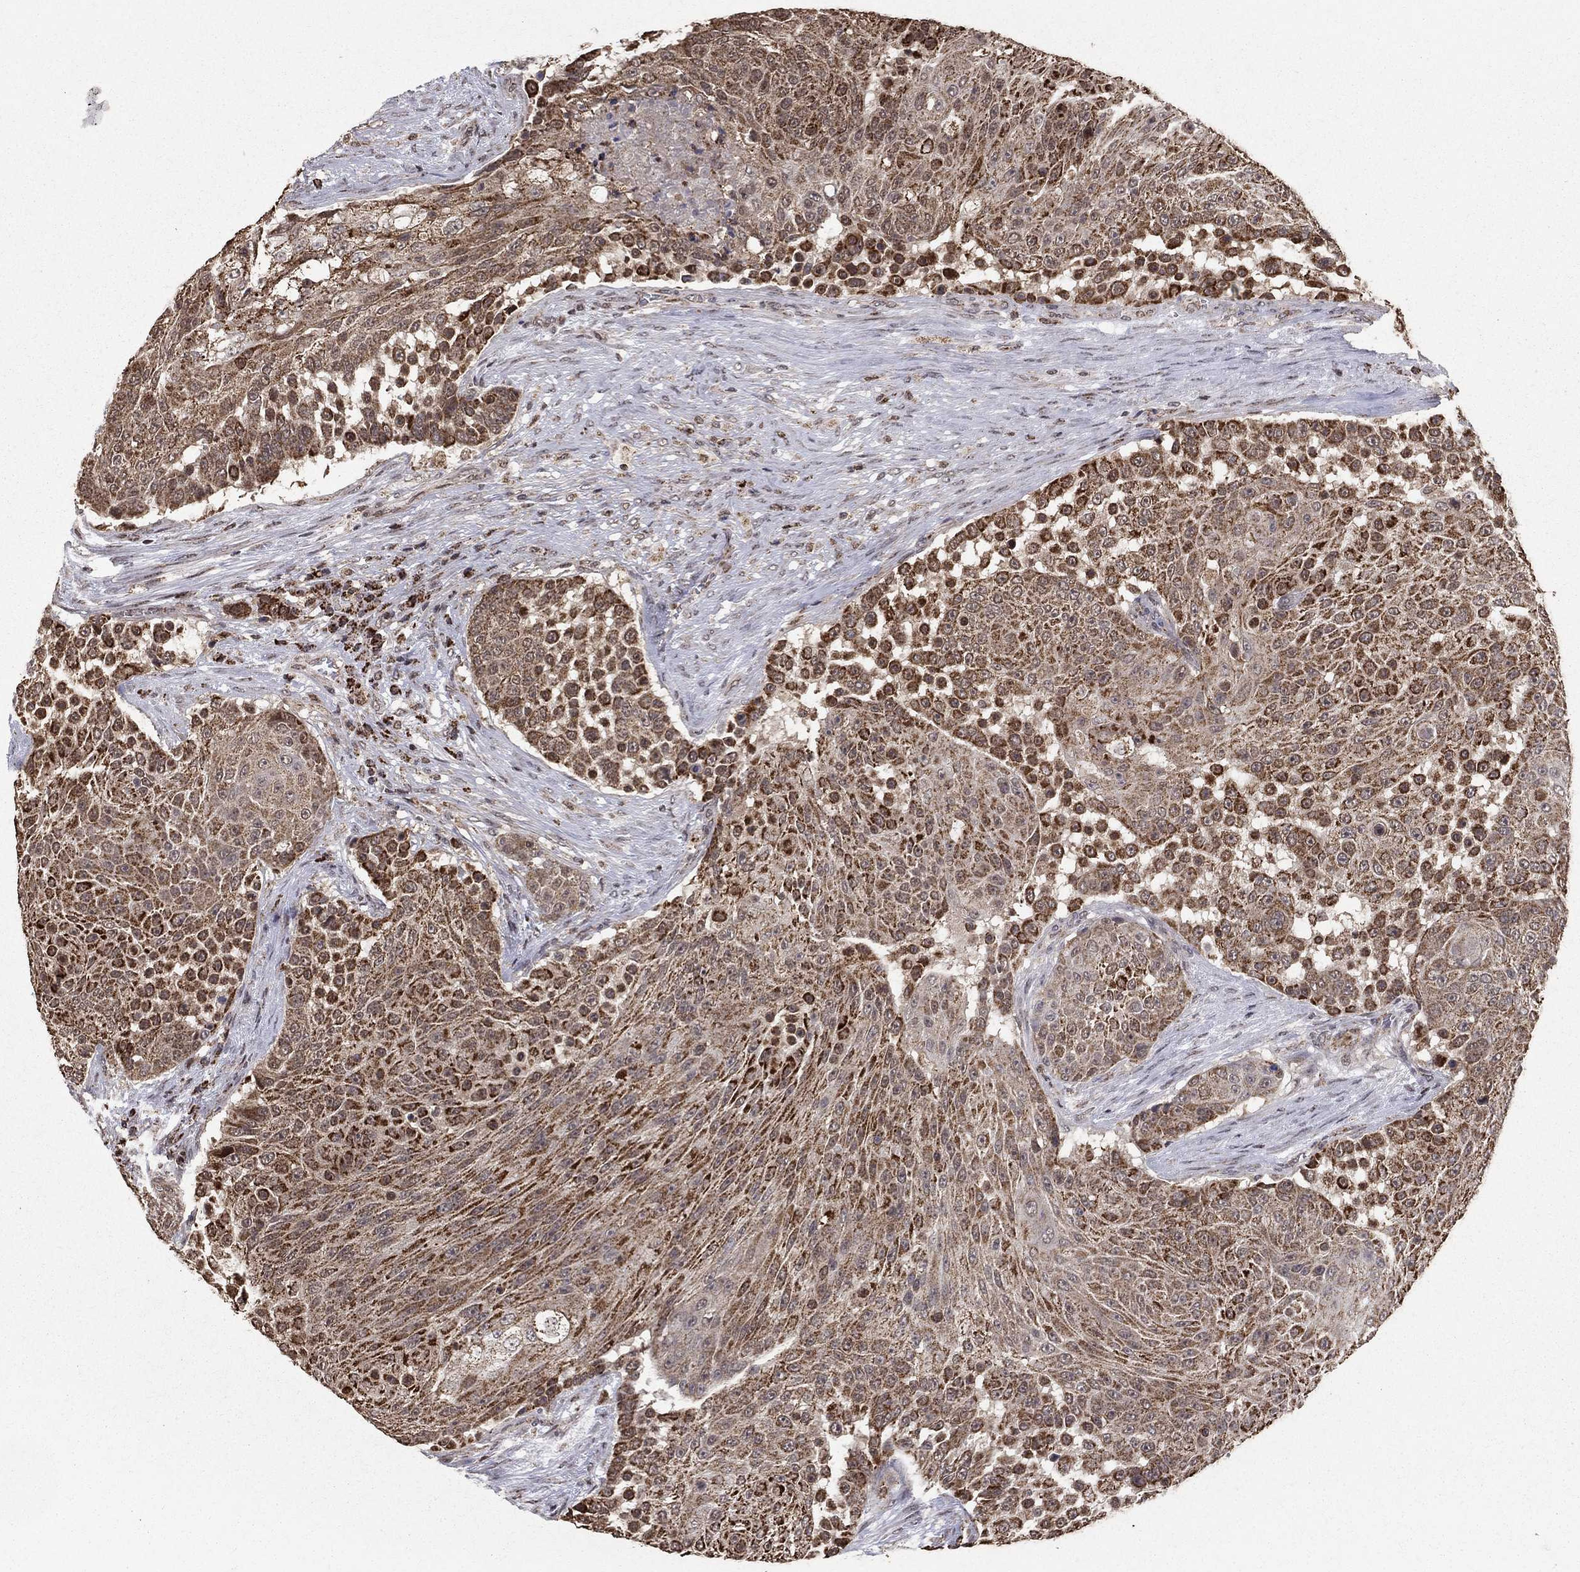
{"staining": {"intensity": "moderate", "quantity": ">75%", "location": "cytoplasmic/membranous"}, "tissue": "urothelial cancer", "cell_type": "Tumor cells", "image_type": "cancer", "snomed": [{"axis": "morphology", "description": "Urothelial carcinoma, High grade"}, {"axis": "topography", "description": "Urinary bladder"}], "caption": "Urothelial cancer stained with DAB (3,3'-diaminobenzidine) immunohistochemistry (IHC) displays medium levels of moderate cytoplasmic/membranous staining in about >75% of tumor cells.", "gene": "ACOT13", "patient": {"sex": "female", "age": 63}}